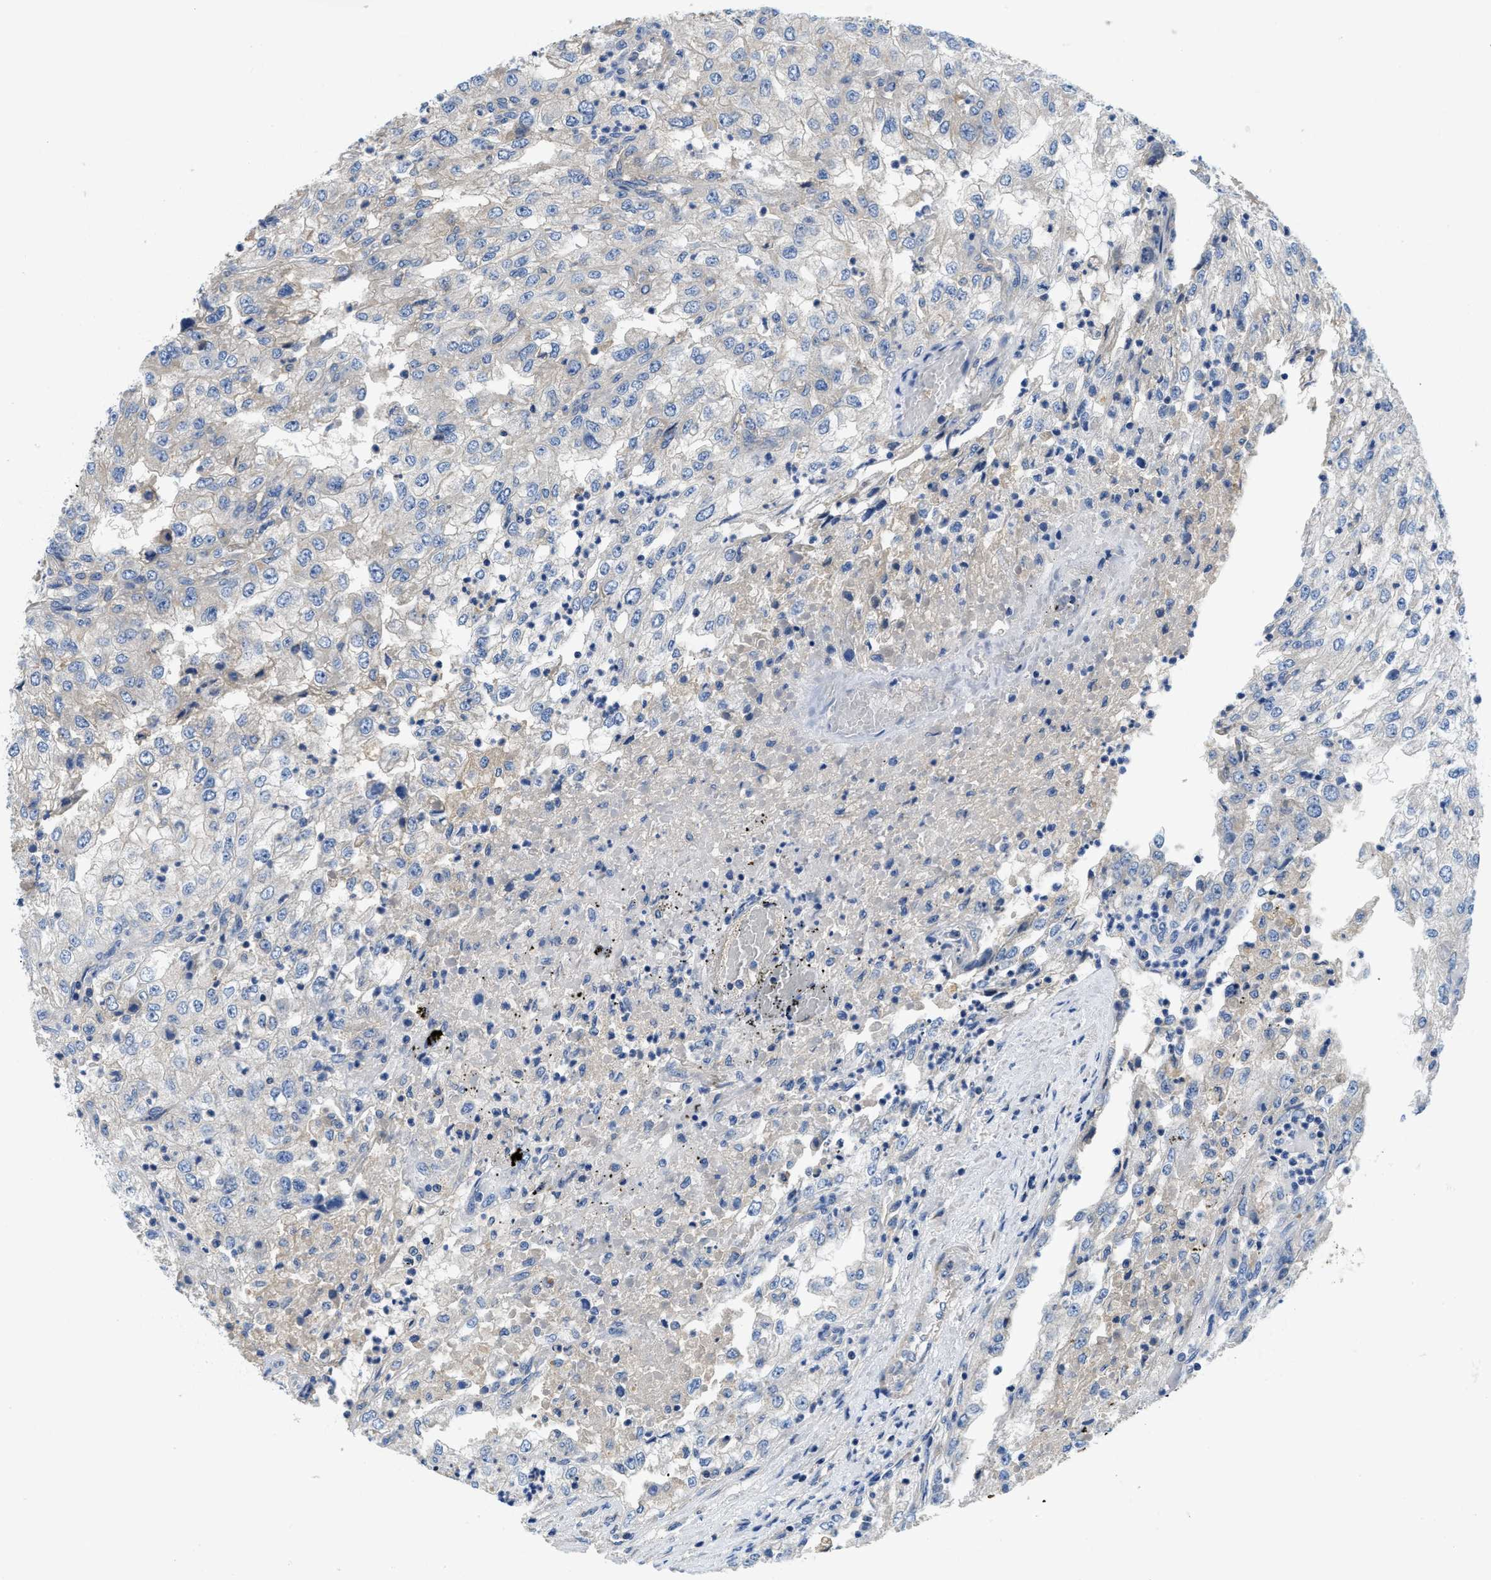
{"staining": {"intensity": "negative", "quantity": "none", "location": "none"}, "tissue": "renal cancer", "cell_type": "Tumor cells", "image_type": "cancer", "snomed": [{"axis": "morphology", "description": "Adenocarcinoma, NOS"}, {"axis": "topography", "description": "Kidney"}], "caption": "DAB immunohistochemical staining of renal cancer (adenocarcinoma) shows no significant staining in tumor cells.", "gene": "STAT2", "patient": {"sex": "female", "age": 54}}